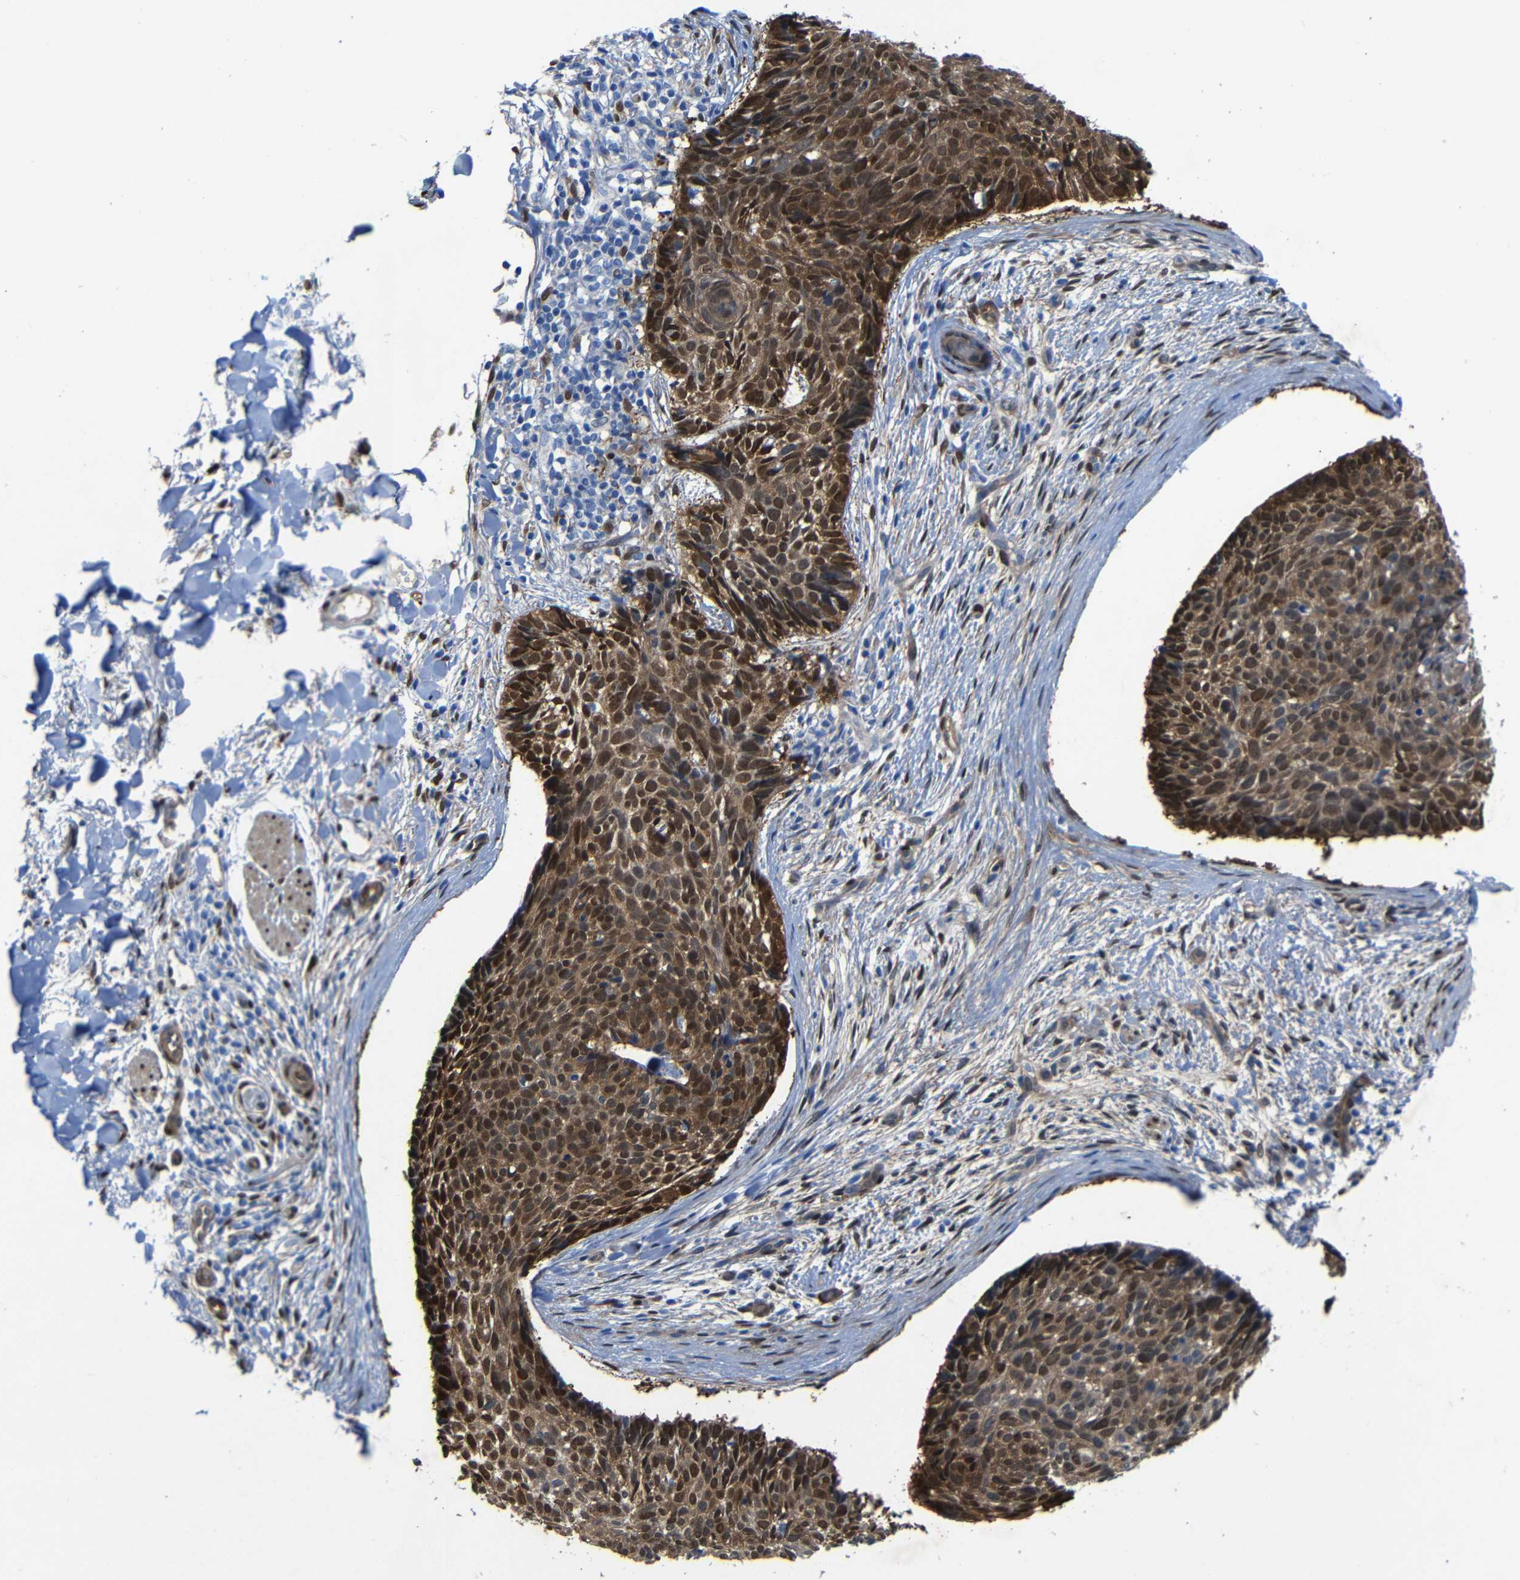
{"staining": {"intensity": "strong", "quantity": "25%-75%", "location": "cytoplasmic/membranous,nuclear"}, "tissue": "skin cancer", "cell_type": "Tumor cells", "image_type": "cancer", "snomed": [{"axis": "morphology", "description": "Normal tissue, NOS"}, {"axis": "morphology", "description": "Basal cell carcinoma"}, {"axis": "topography", "description": "Skin"}], "caption": "Immunohistochemistry (IHC) of human skin cancer exhibits high levels of strong cytoplasmic/membranous and nuclear expression in approximately 25%-75% of tumor cells. Nuclei are stained in blue.", "gene": "YAP1", "patient": {"sex": "female", "age": 56}}